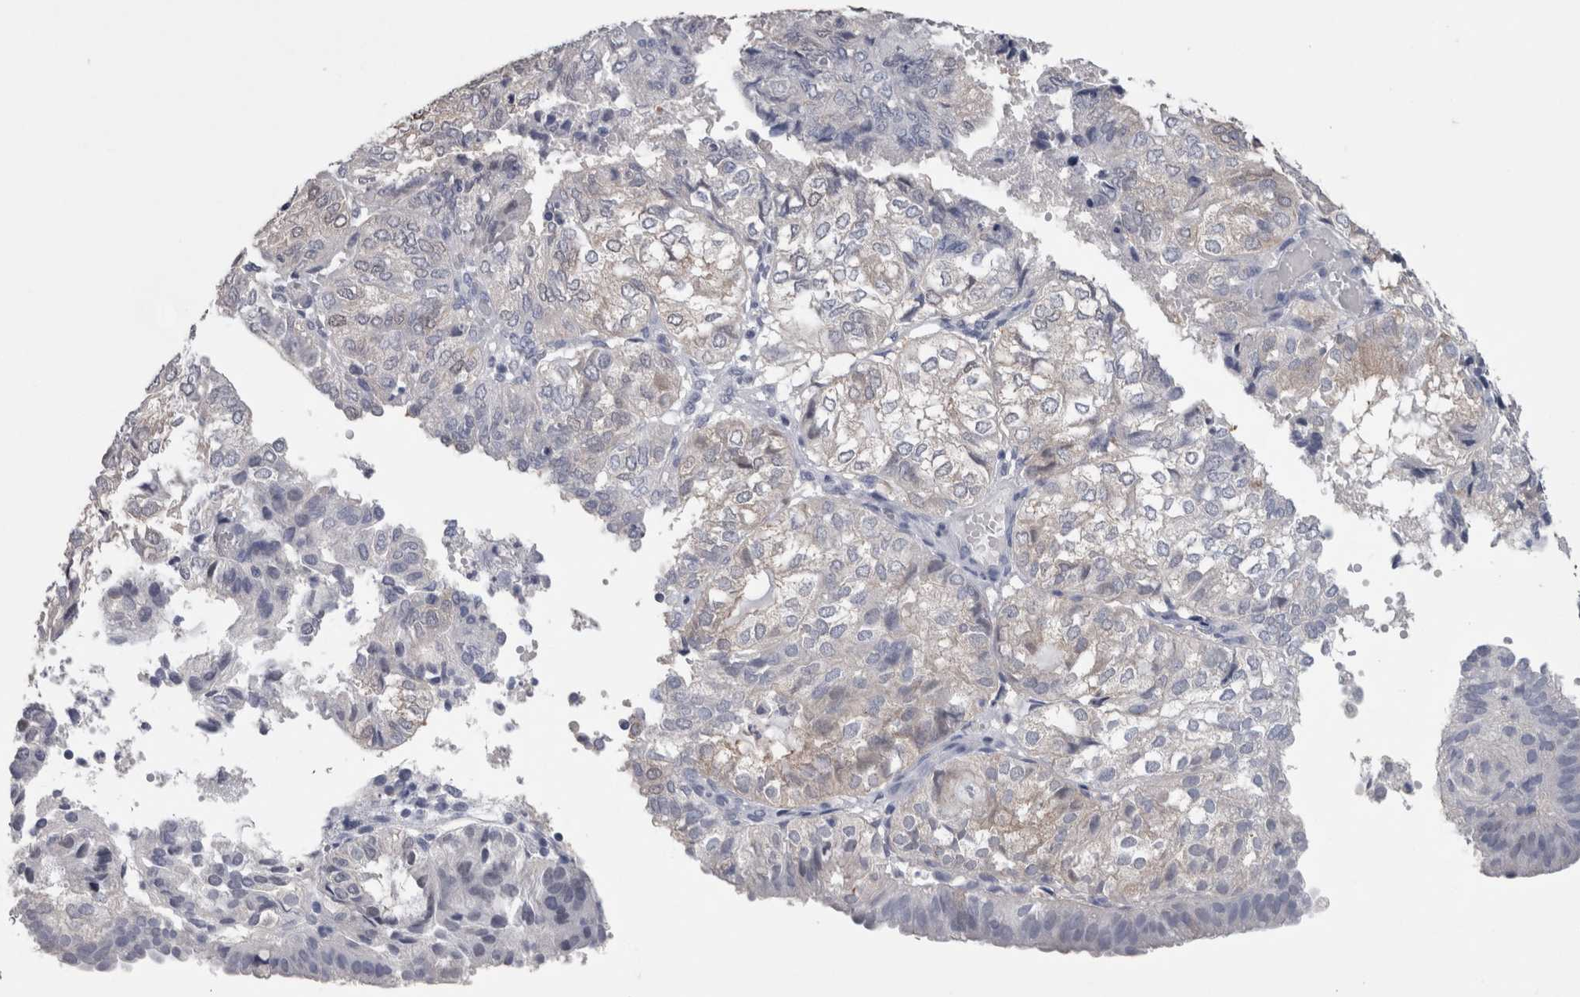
{"staining": {"intensity": "negative", "quantity": "none", "location": "none"}, "tissue": "endometrial cancer", "cell_type": "Tumor cells", "image_type": "cancer", "snomed": [{"axis": "morphology", "description": "Adenocarcinoma, NOS"}, {"axis": "topography", "description": "Uterus"}], "caption": "Histopathology image shows no significant protein positivity in tumor cells of endometrial adenocarcinoma.", "gene": "CA8", "patient": {"sex": "female", "age": 60}}